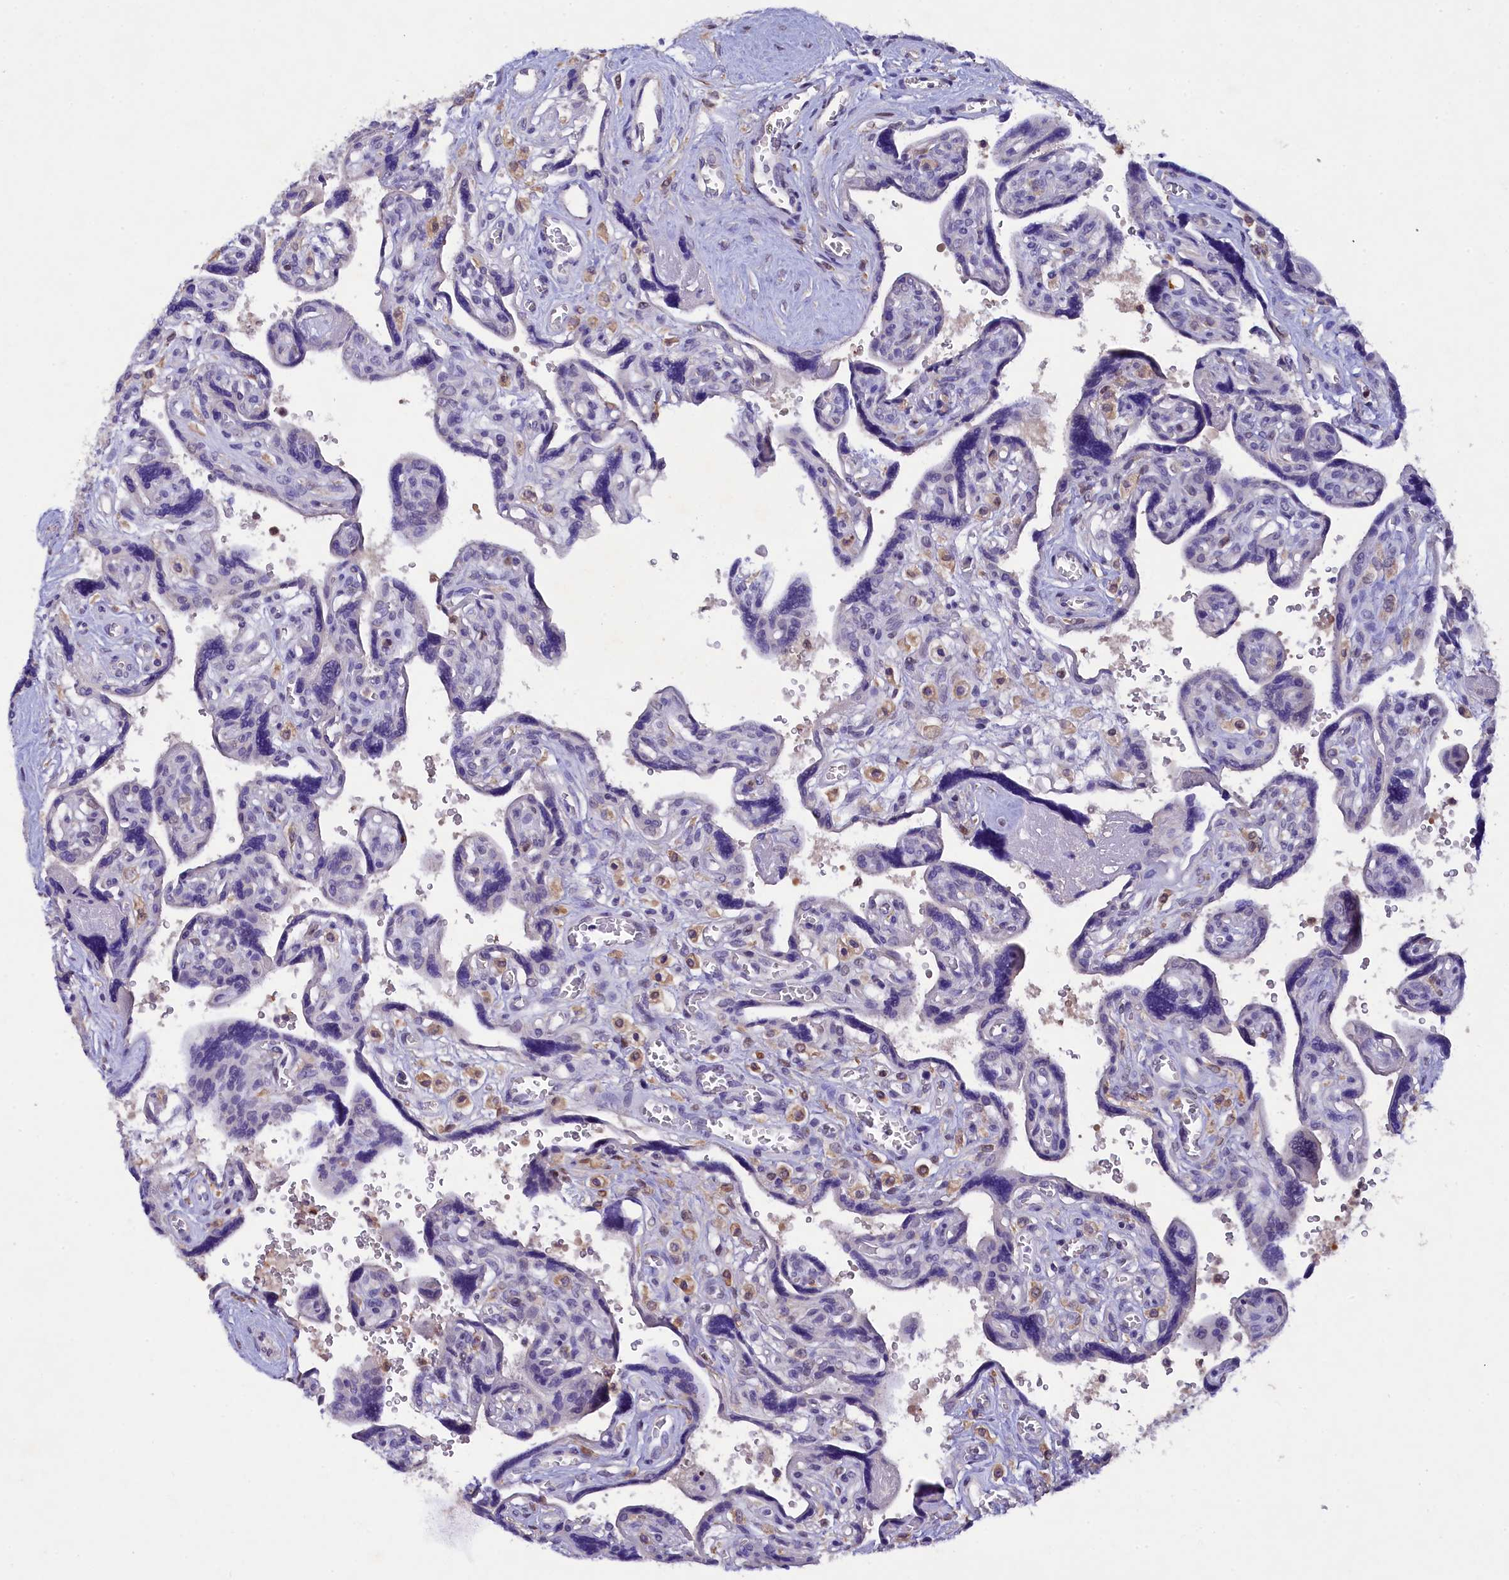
{"staining": {"intensity": "negative", "quantity": "none", "location": "none"}, "tissue": "placenta", "cell_type": "Trophoblastic cells", "image_type": "normal", "snomed": [{"axis": "morphology", "description": "Normal tissue, NOS"}, {"axis": "topography", "description": "Placenta"}], "caption": "Micrograph shows no protein expression in trophoblastic cells of benign placenta.", "gene": "TGDS", "patient": {"sex": "female", "age": 39}}